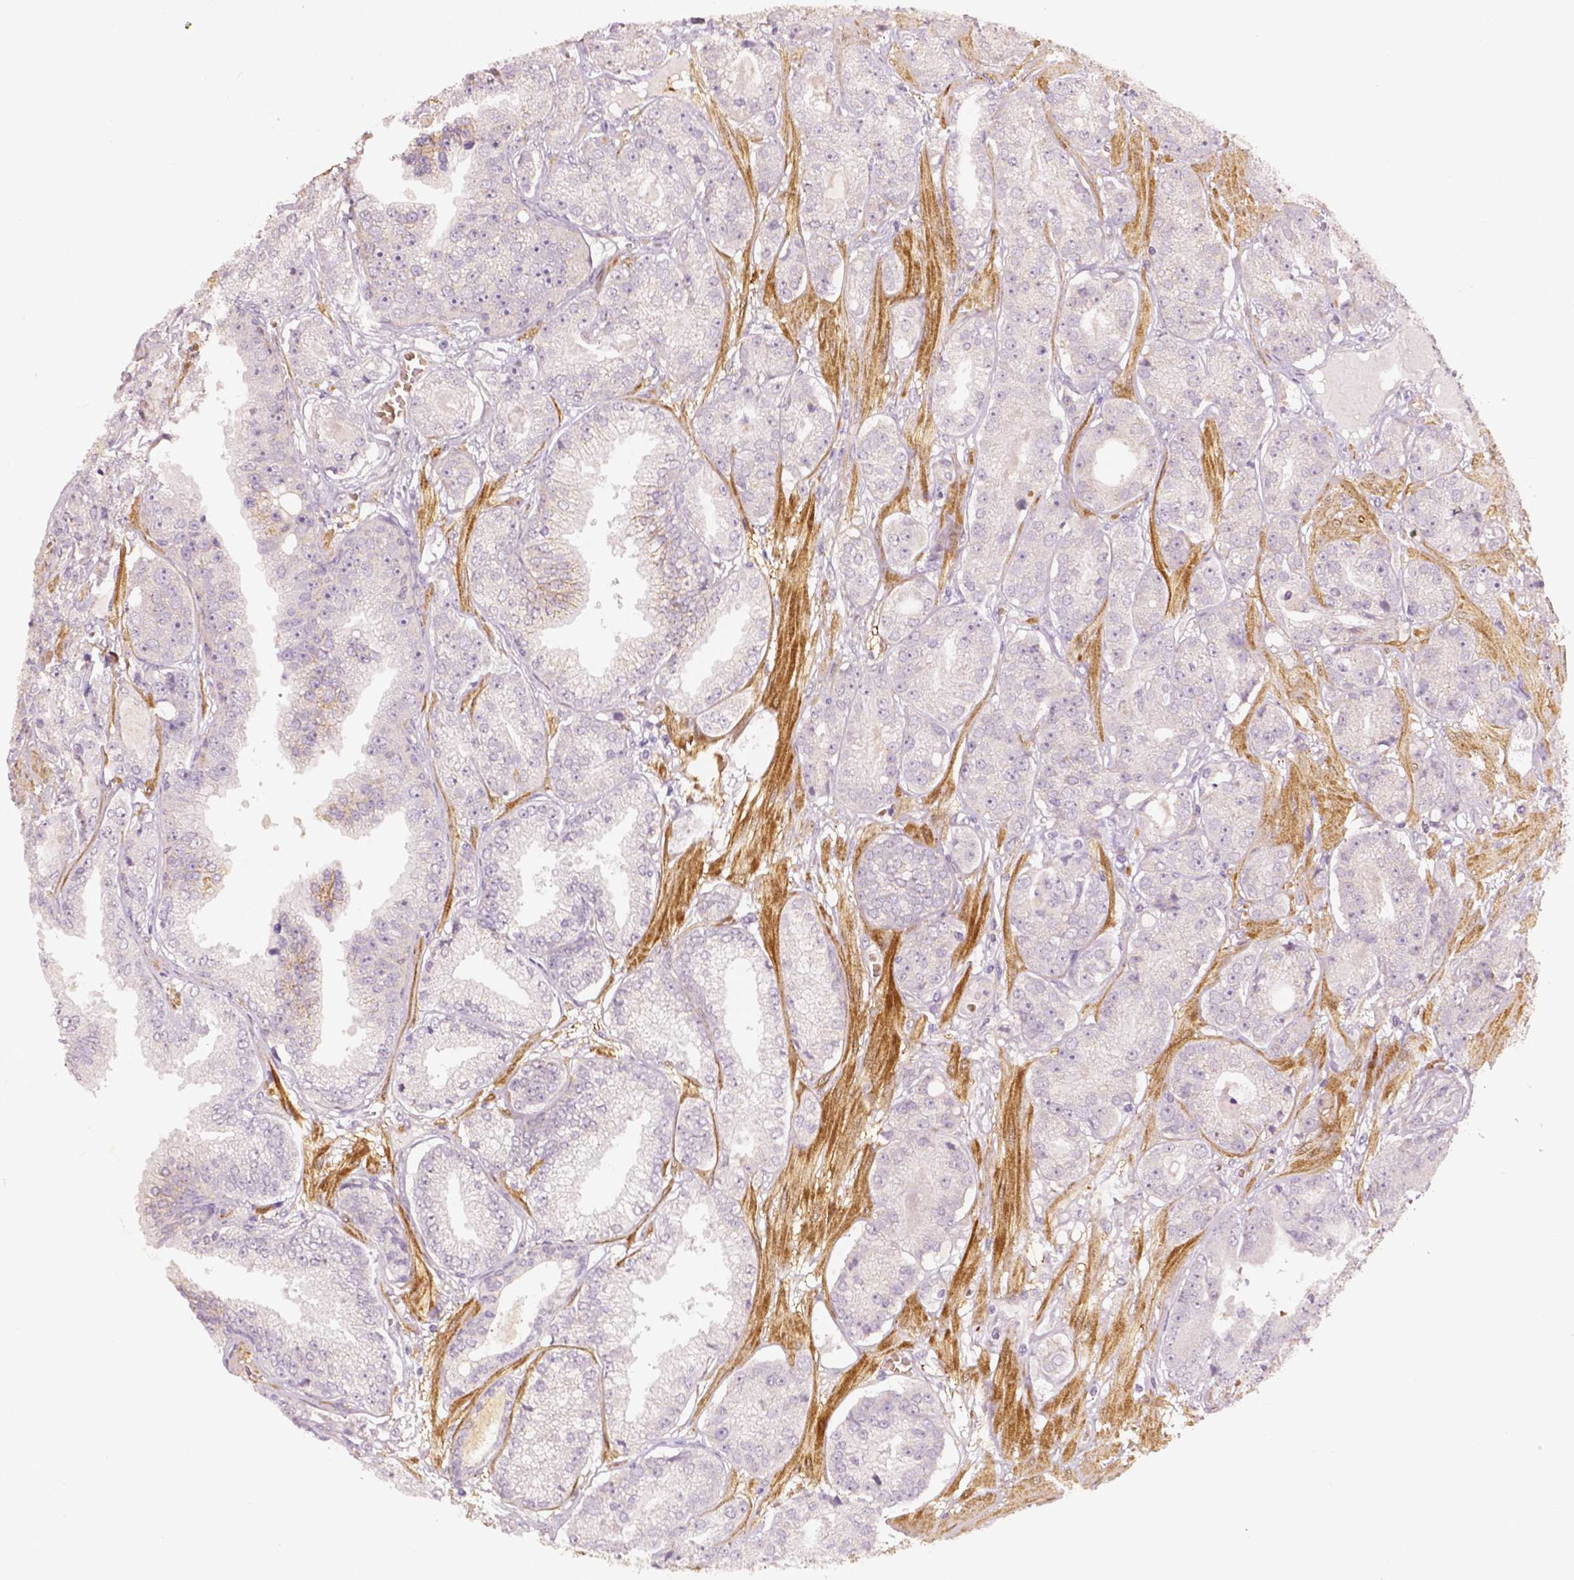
{"staining": {"intensity": "negative", "quantity": "none", "location": "none"}, "tissue": "prostate cancer", "cell_type": "Tumor cells", "image_type": "cancer", "snomed": [{"axis": "morphology", "description": "Adenocarcinoma, NOS"}, {"axis": "topography", "description": "Prostate"}], "caption": "Prostate cancer stained for a protein using immunohistochemistry demonstrates no positivity tumor cells.", "gene": "FLT1", "patient": {"sex": "male", "age": 64}}